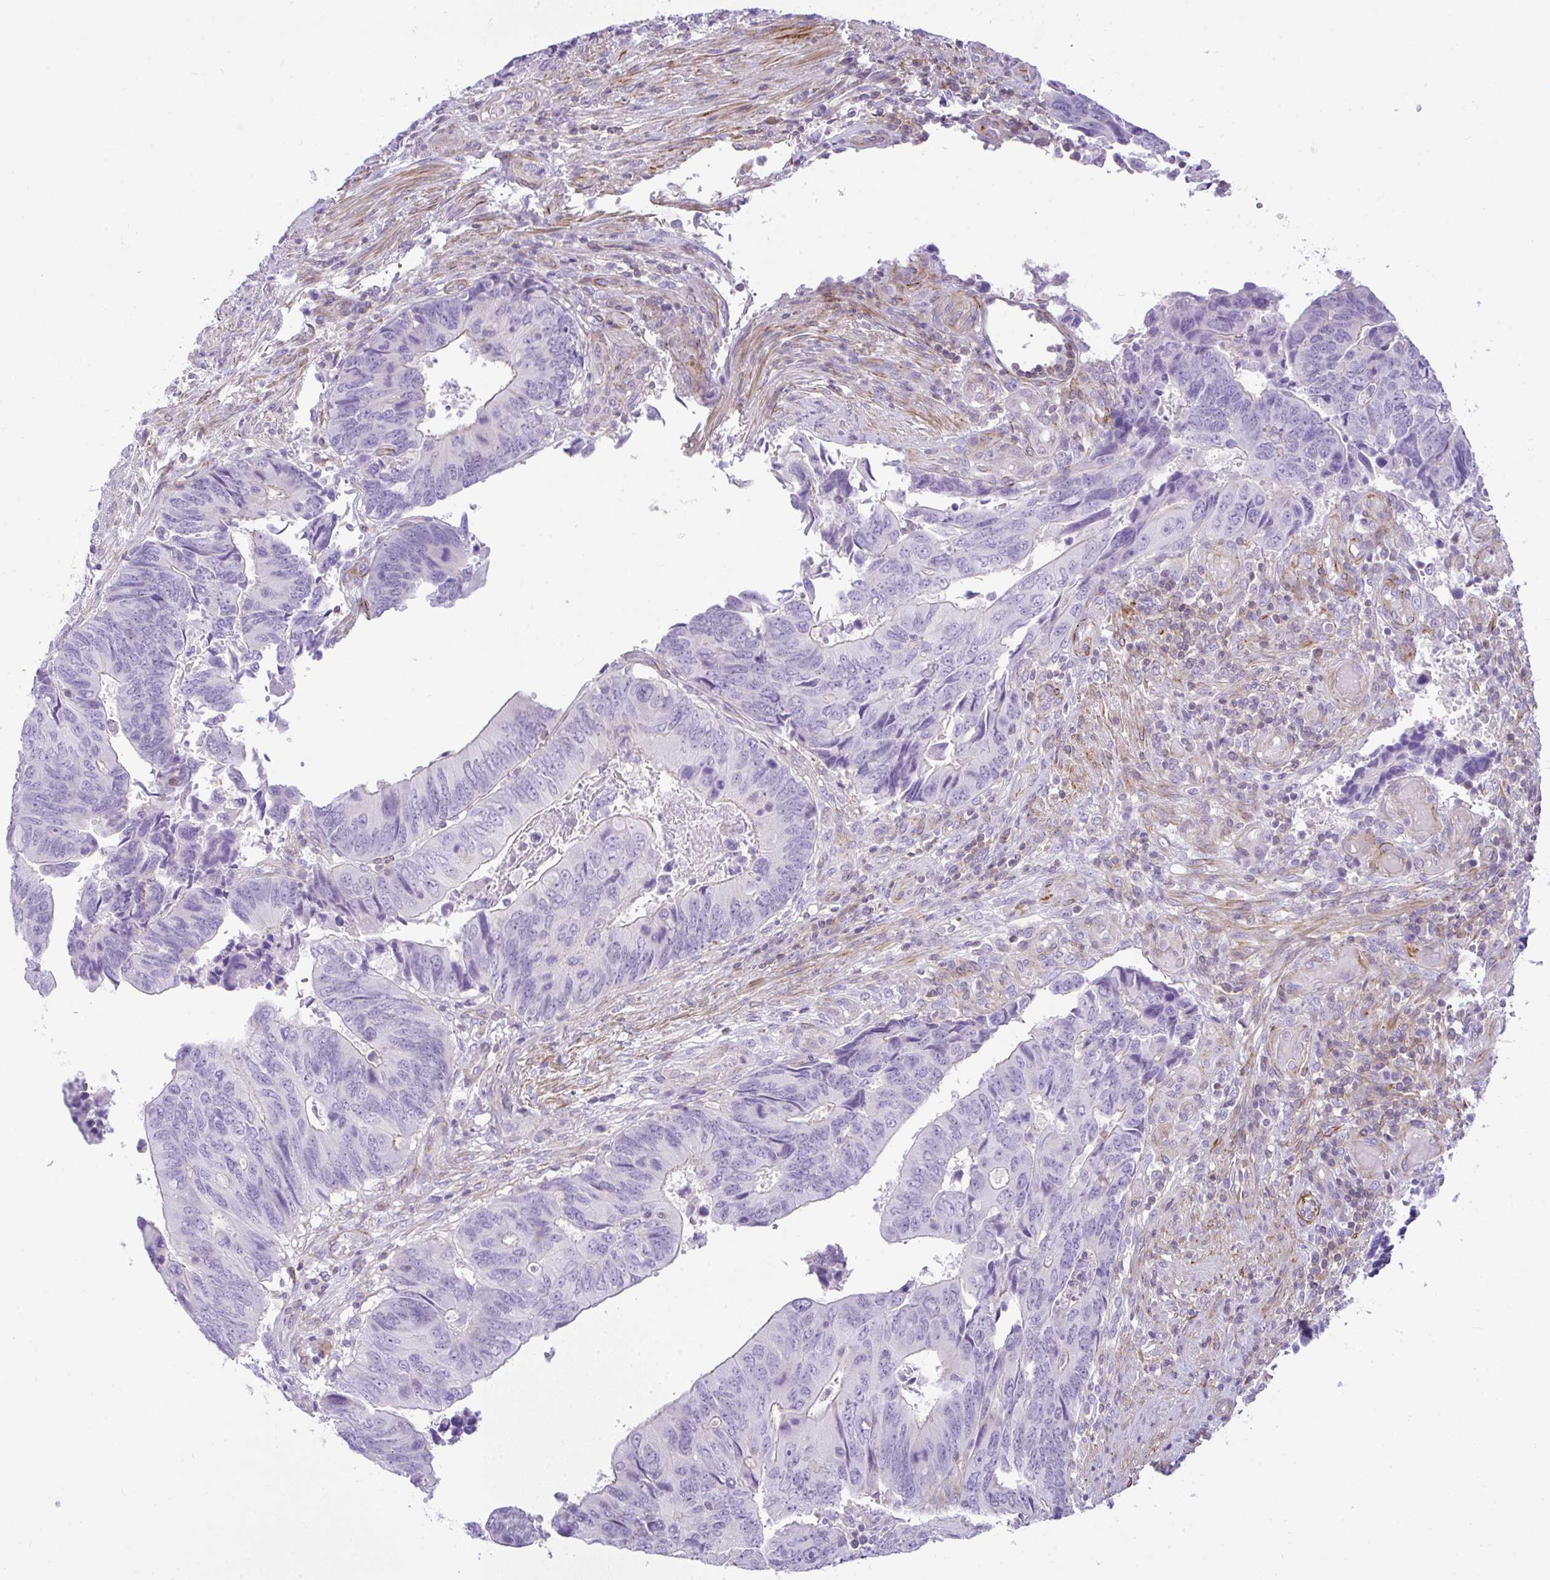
{"staining": {"intensity": "negative", "quantity": "none", "location": "none"}, "tissue": "colorectal cancer", "cell_type": "Tumor cells", "image_type": "cancer", "snomed": [{"axis": "morphology", "description": "Adenocarcinoma, NOS"}, {"axis": "topography", "description": "Colon"}], "caption": "Tumor cells are negative for brown protein staining in colorectal cancer.", "gene": "CDRT15", "patient": {"sex": "male", "age": 87}}